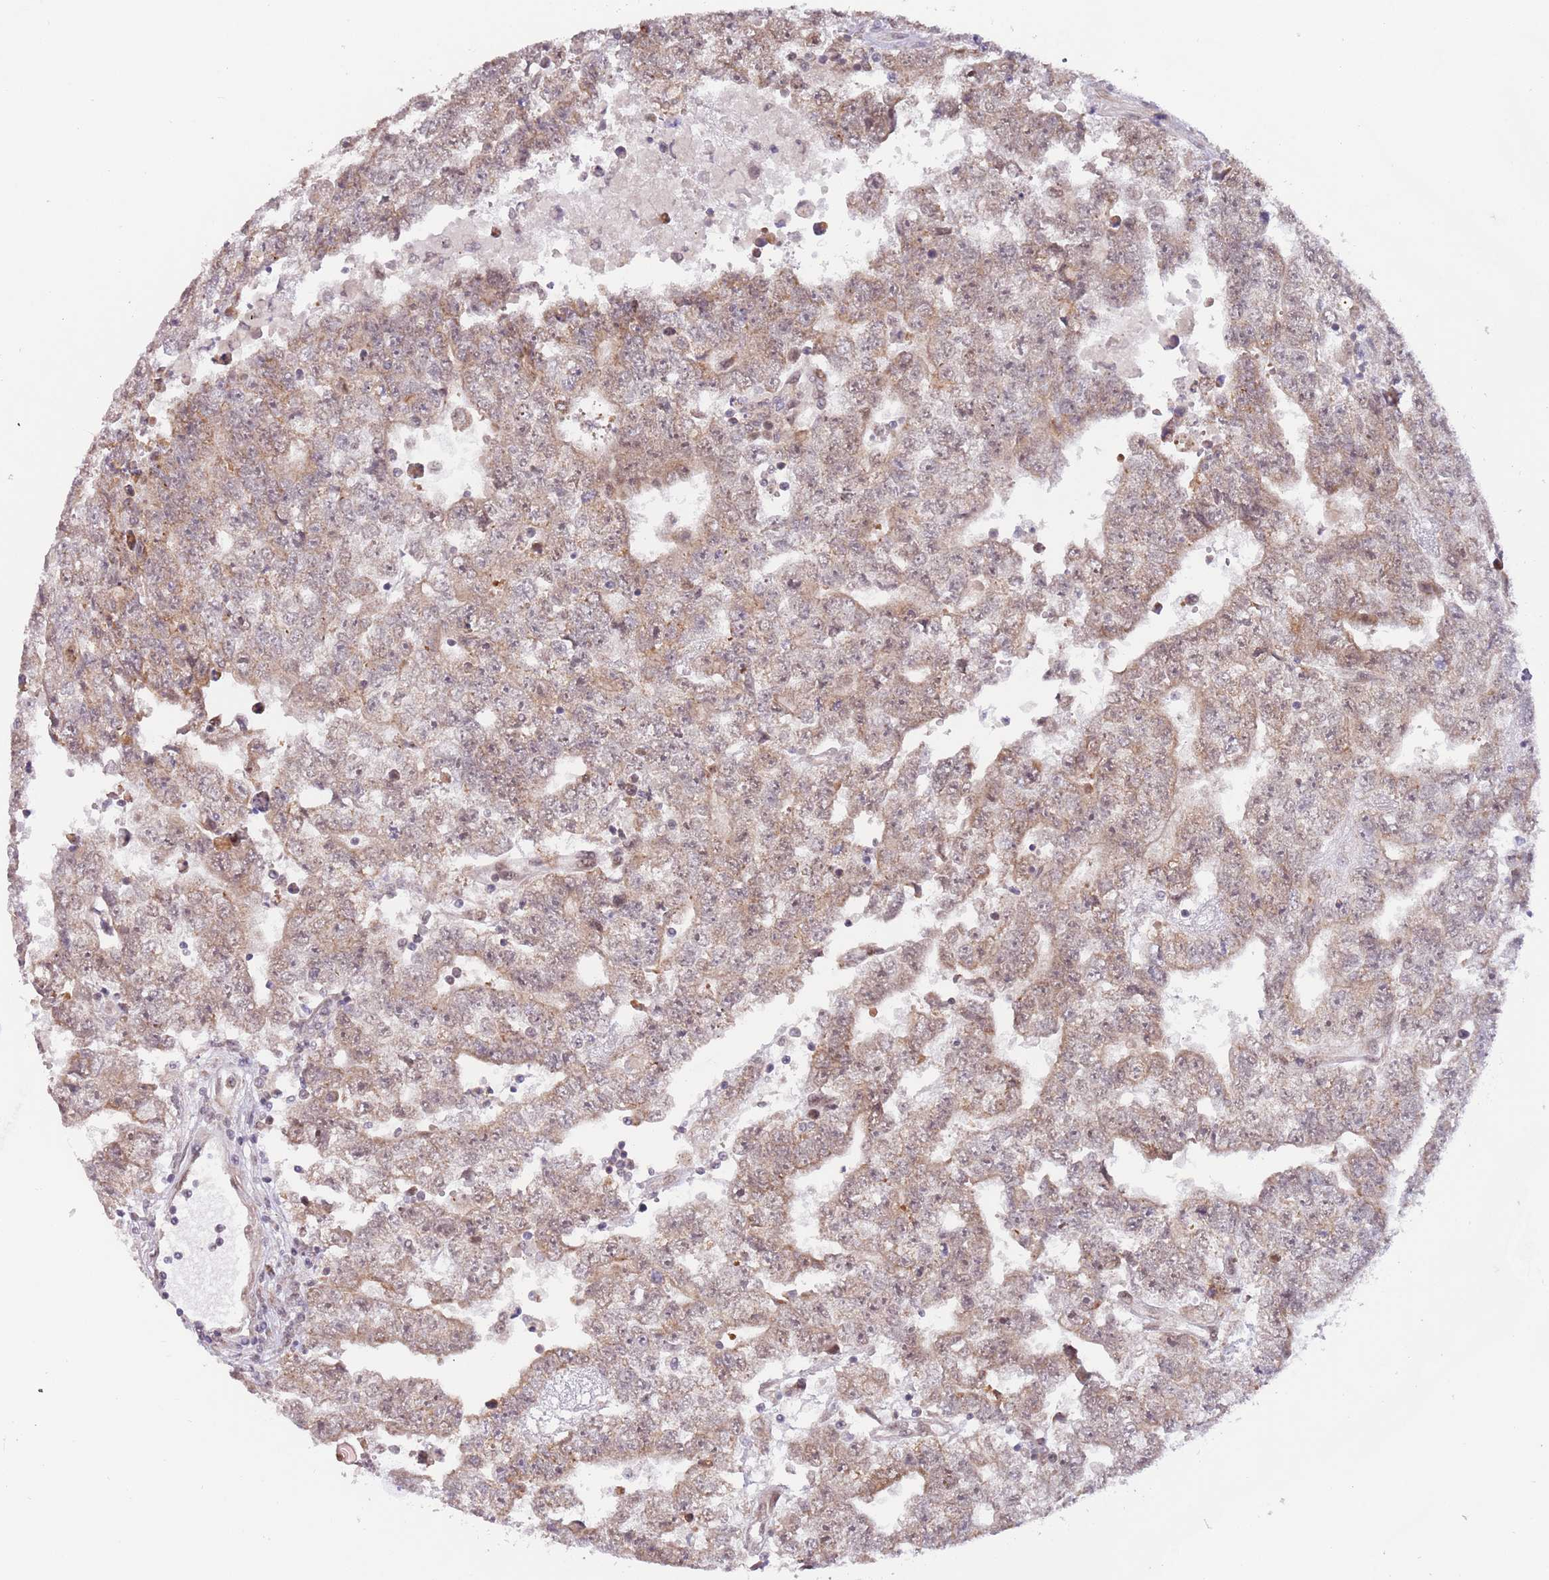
{"staining": {"intensity": "weak", "quantity": ">75%", "location": "cytoplasmic/membranous"}, "tissue": "testis cancer", "cell_type": "Tumor cells", "image_type": "cancer", "snomed": [{"axis": "morphology", "description": "Carcinoma, Embryonal, NOS"}, {"axis": "topography", "description": "Testis"}], "caption": "Brown immunohistochemical staining in testis embryonal carcinoma shows weak cytoplasmic/membranous positivity in about >75% of tumor cells. The staining was performed using DAB, with brown indicating positive protein expression. Nuclei are stained blue with hematoxylin.", "gene": "UQCC3", "patient": {"sex": "male", "age": 25}}